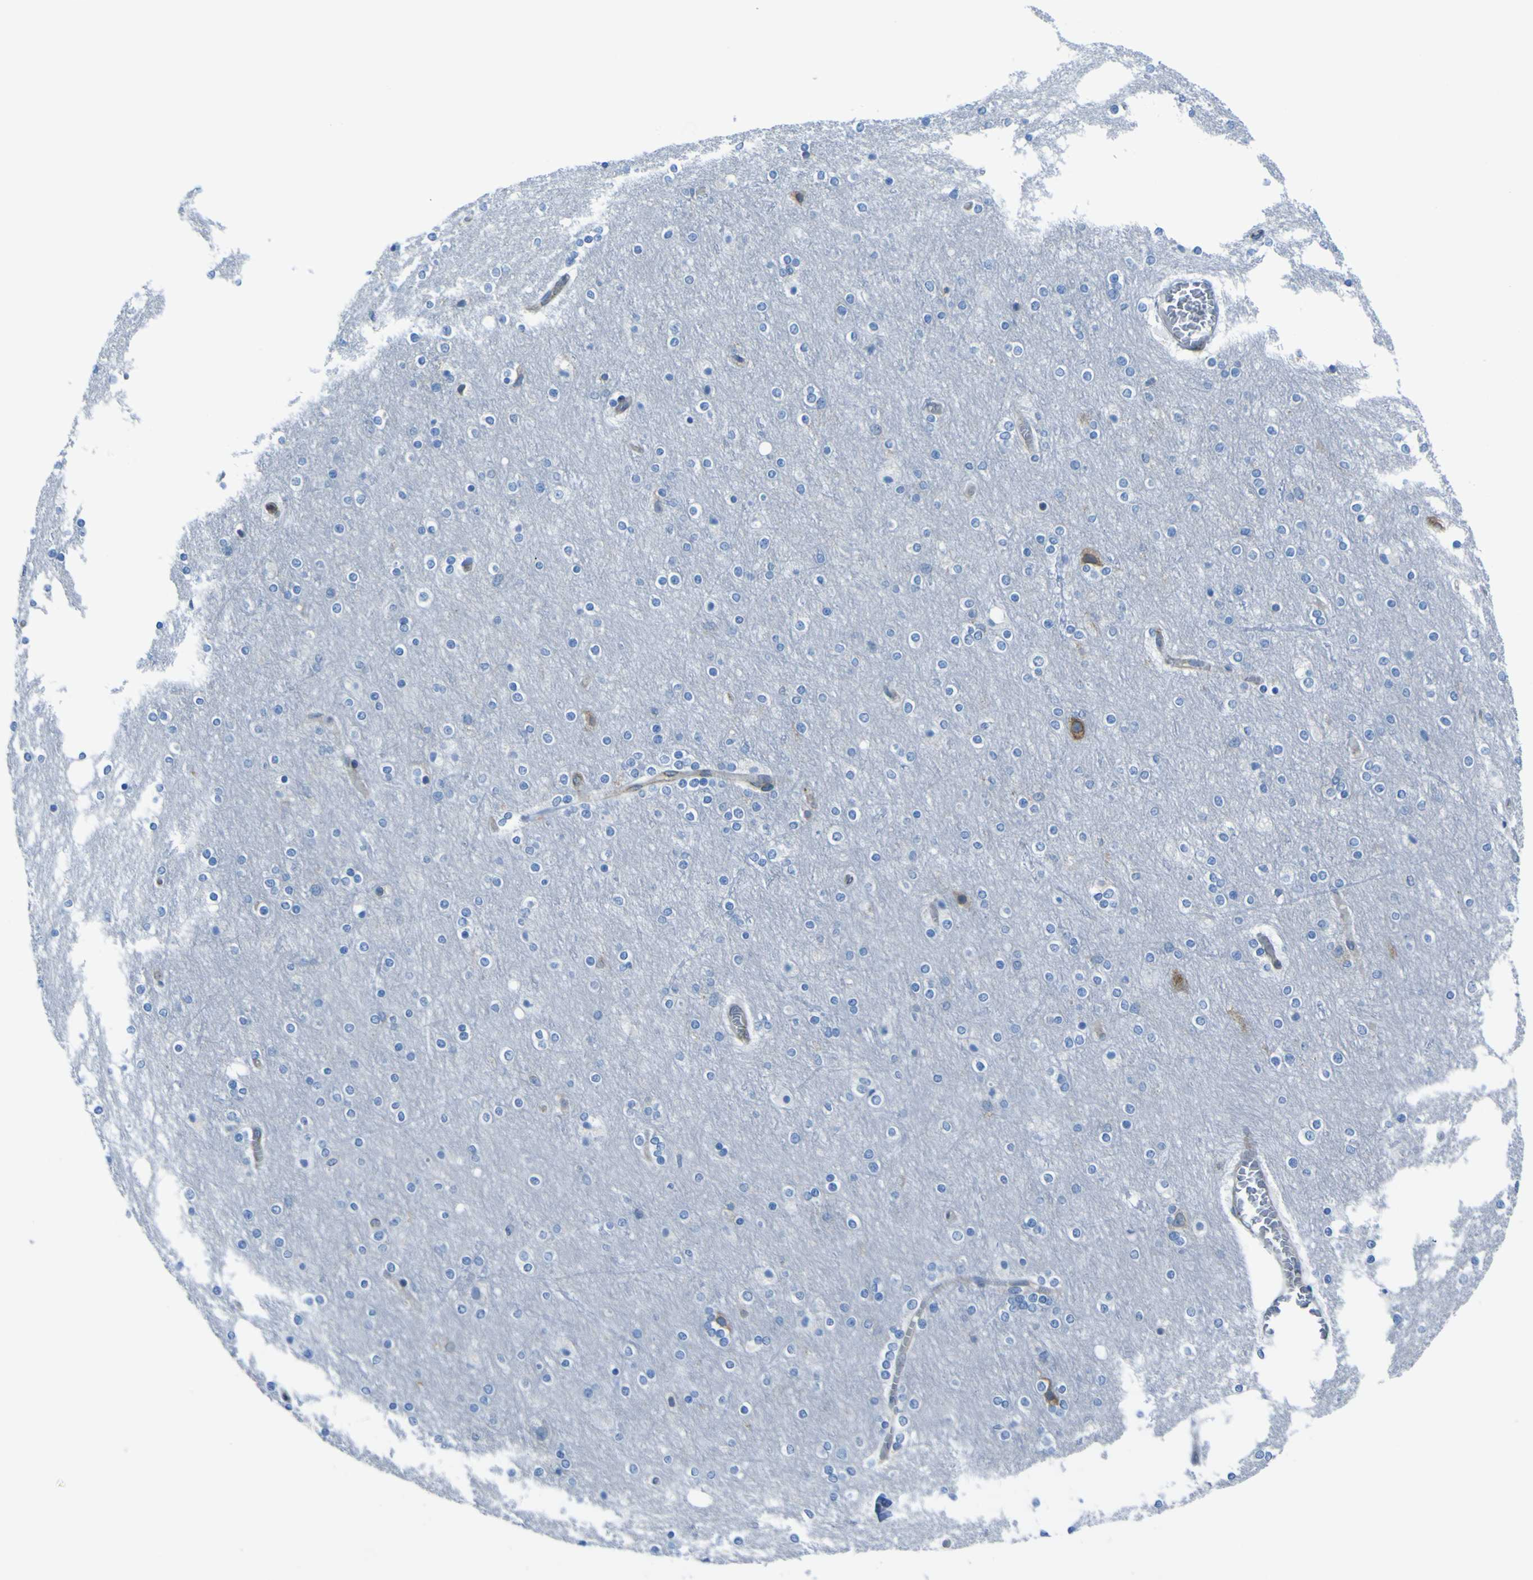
{"staining": {"intensity": "weak", "quantity": "<25%", "location": "cytoplasmic/membranous"}, "tissue": "cerebral cortex", "cell_type": "Endothelial cells", "image_type": "normal", "snomed": [{"axis": "morphology", "description": "Normal tissue, NOS"}, {"axis": "topography", "description": "Cerebral cortex"}], "caption": "DAB immunohistochemical staining of unremarkable human cerebral cortex shows no significant positivity in endothelial cells.", "gene": "STIM1", "patient": {"sex": "female", "age": 54}}